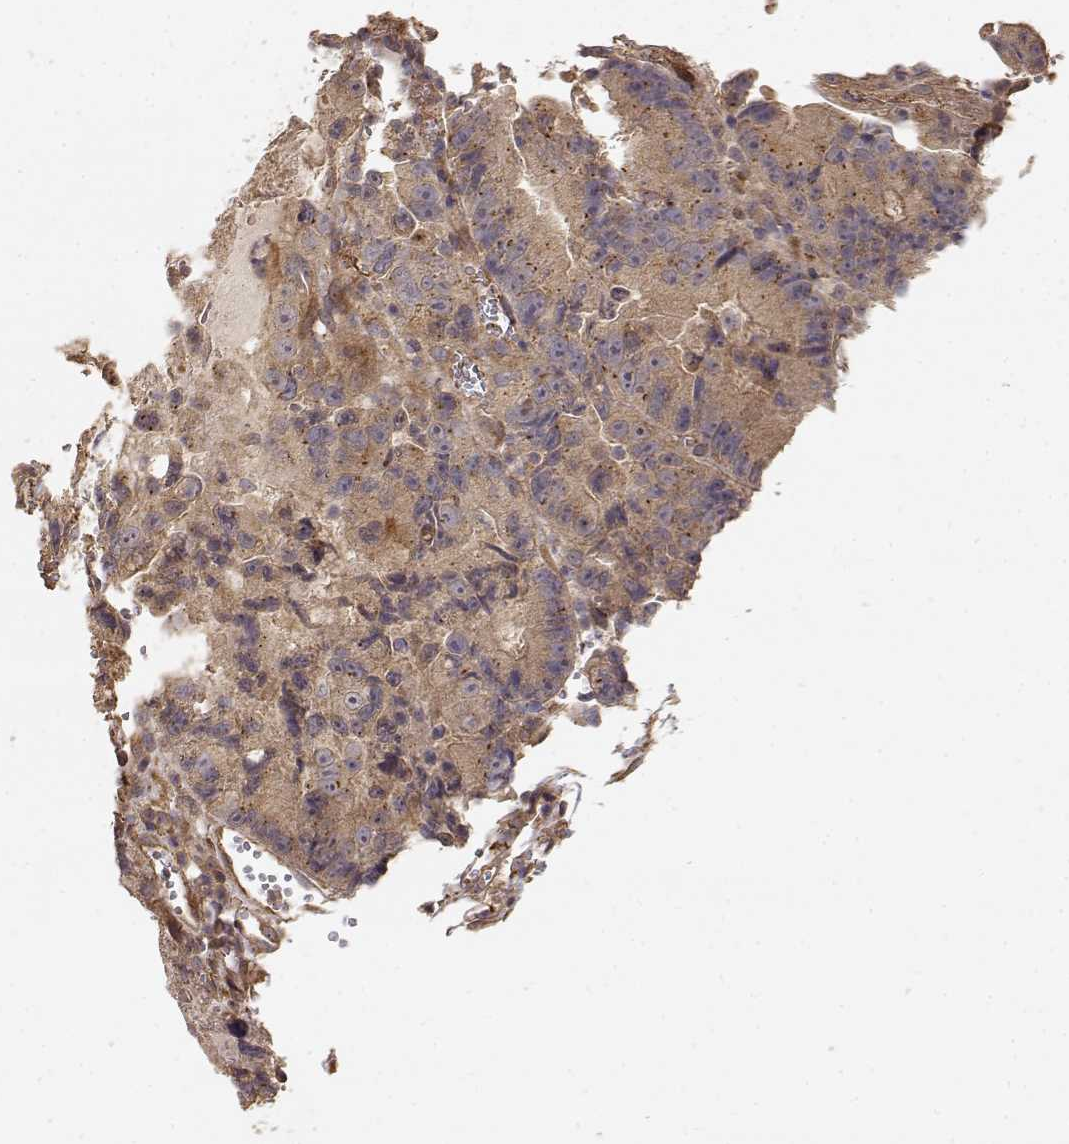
{"staining": {"intensity": "weak", "quantity": ">75%", "location": "cytoplasmic/membranous"}, "tissue": "colorectal cancer", "cell_type": "Tumor cells", "image_type": "cancer", "snomed": [{"axis": "morphology", "description": "Adenocarcinoma, NOS"}, {"axis": "topography", "description": "Colon"}], "caption": "Colorectal adenocarcinoma stained with immunohistochemistry (IHC) reveals weak cytoplasmic/membranous positivity in about >75% of tumor cells.", "gene": "PICK1", "patient": {"sex": "female", "age": 86}}